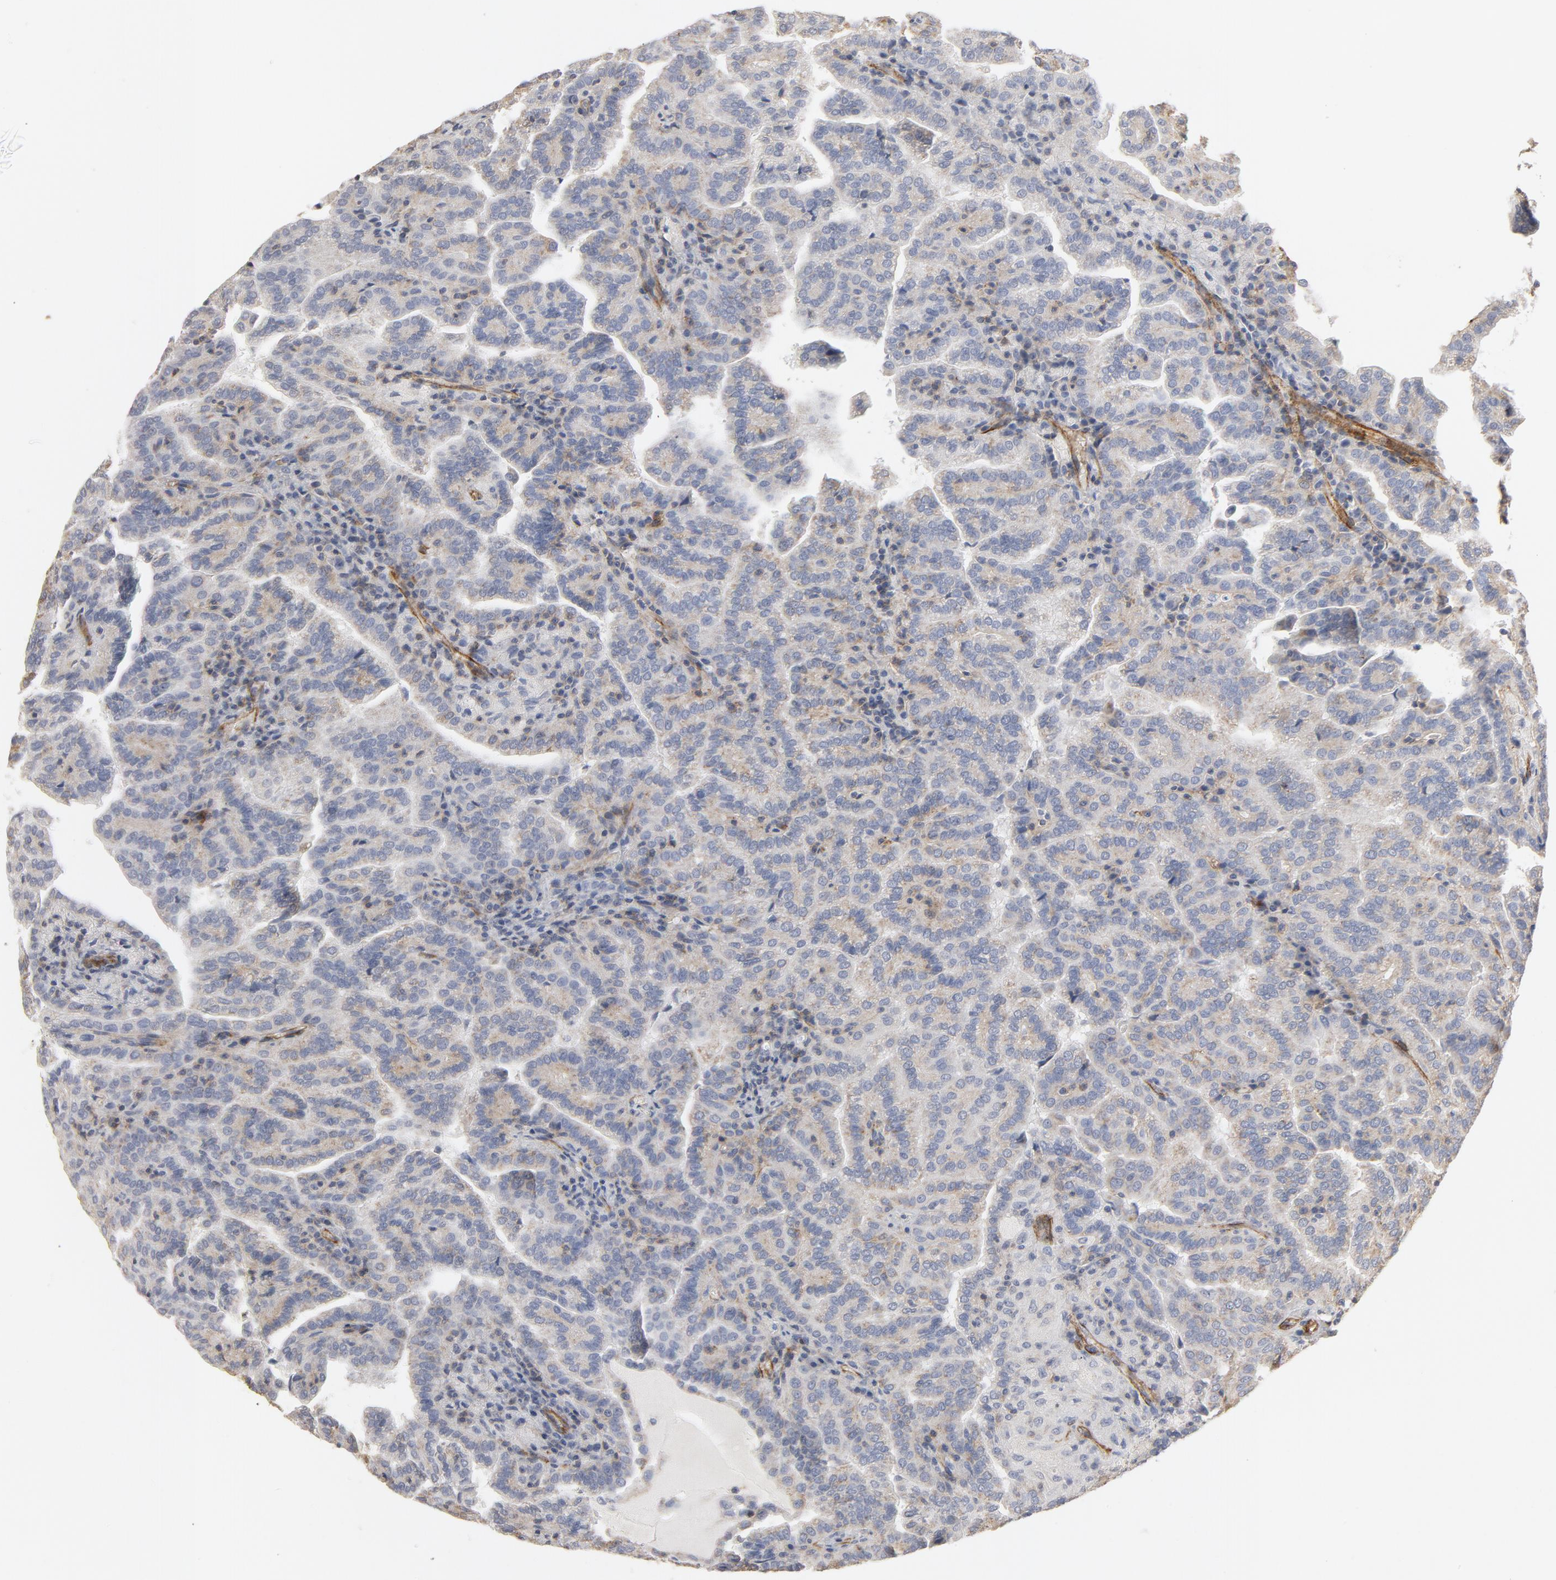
{"staining": {"intensity": "negative", "quantity": "none", "location": "none"}, "tissue": "renal cancer", "cell_type": "Tumor cells", "image_type": "cancer", "snomed": [{"axis": "morphology", "description": "Adenocarcinoma, NOS"}, {"axis": "topography", "description": "Kidney"}], "caption": "There is no significant positivity in tumor cells of renal adenocarcinoma. (IHC, brightfield microscopy, high magnification).", "gene": "GNG2", "patient": {"sex": "male", "age": 61}}